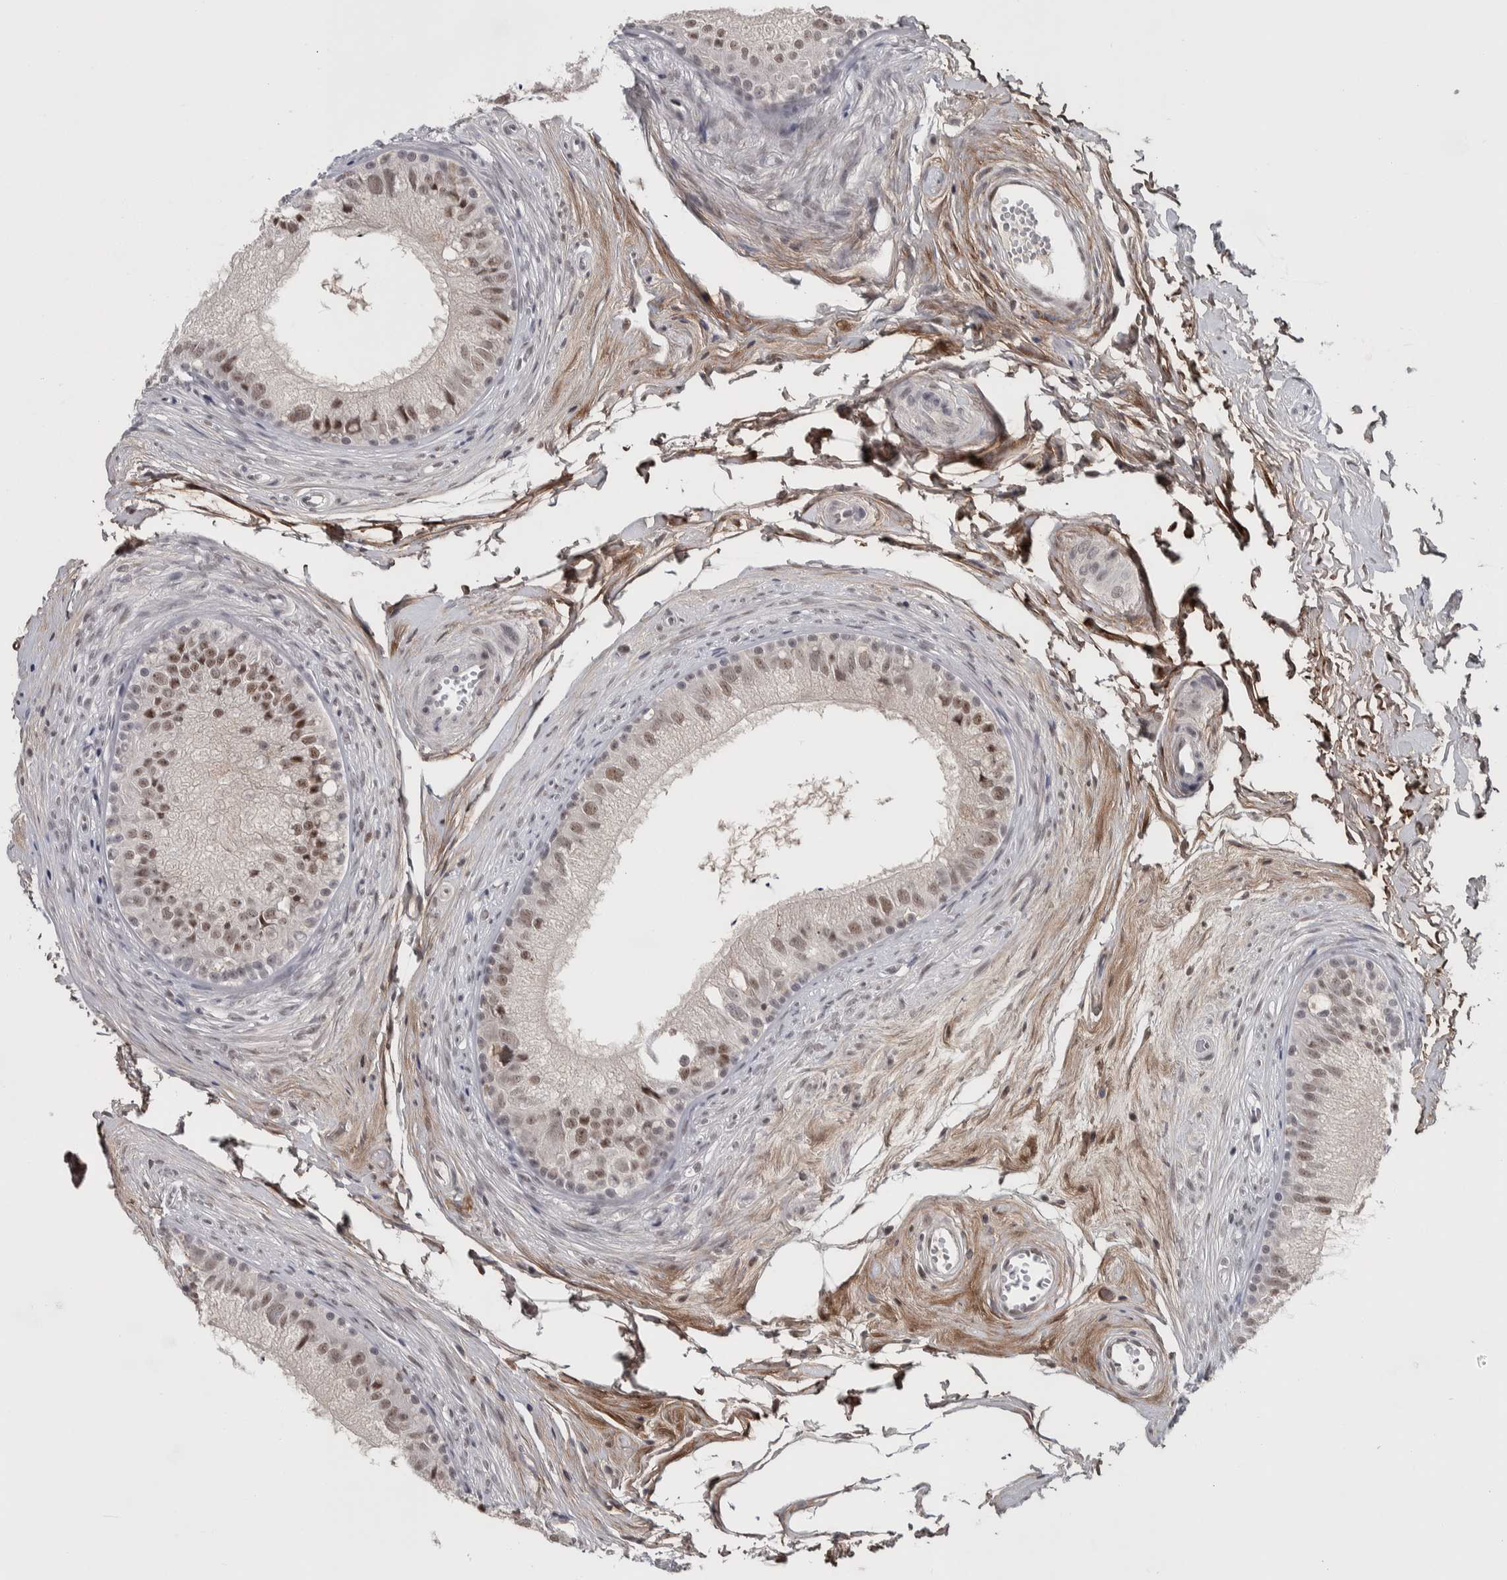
{"staining": {"intensity": "weak", "quantity": ">75%", "location": "nuclear"}, "tissue": "epididymis", "cell_type": "Glandular cells", "image_type": "normal", "snomed": [{"axis": "morphology", "description": "Normal tissue, NOS"}, {"axis": "topography", "description": "Epididymis"}], "caption": "High-magnification brightfield microscopy of benign epididymis stained with DAB (brown) and counterstained with hematoxylin (blue). glandular cells exhibit weak nuclear positivity is present in approximately>75% of cells. (DAB IHC, brown staining for protein, blue staining for nuclei).", "gene": "ASPN", "patient": {"sex": "male", "age": 56}}